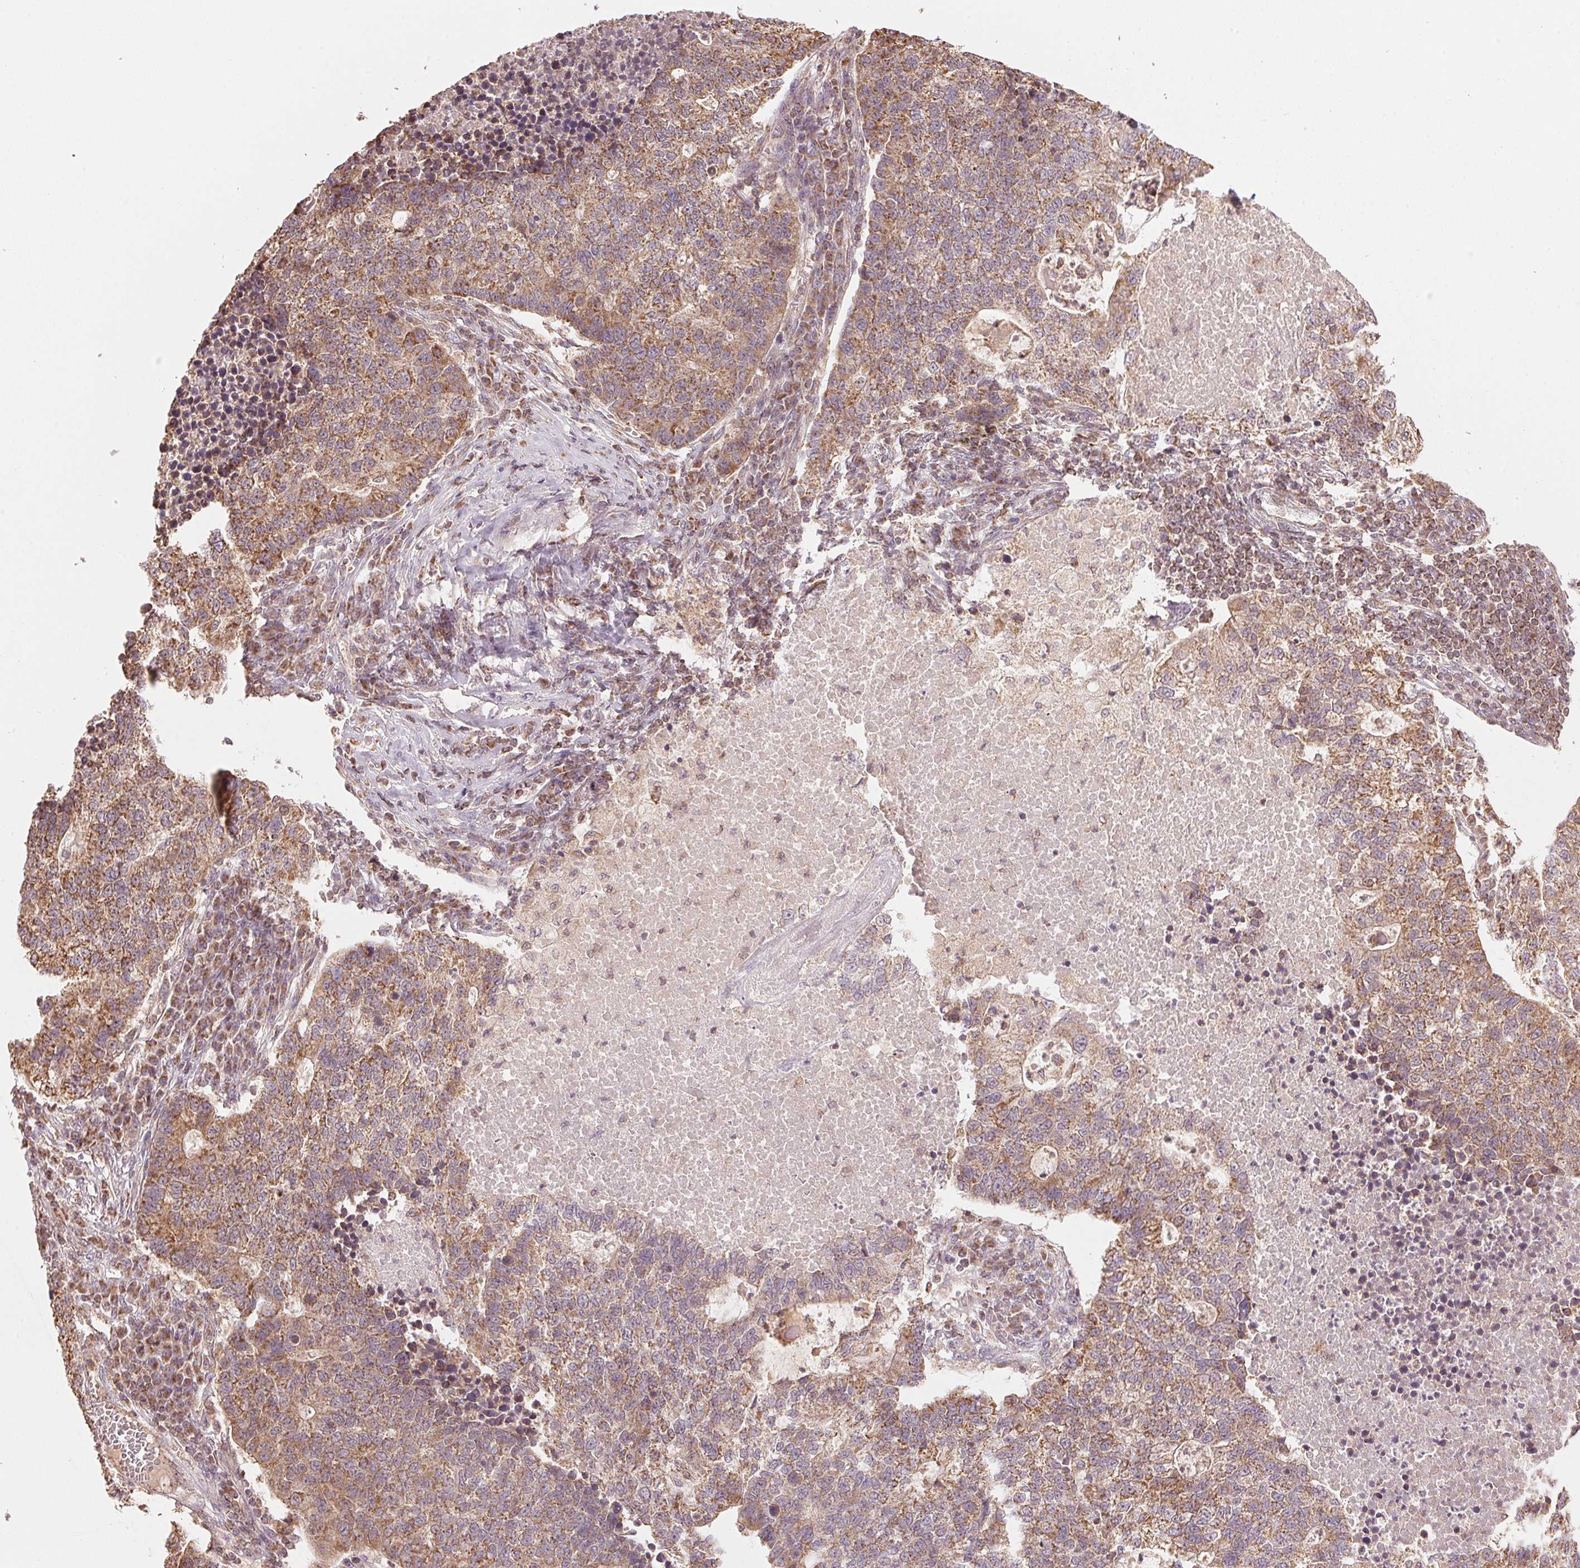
{"staining": {"intensity": "moderate", "quantity": ">75%", "location": "cytoplasmic/membranous"}, "tissue": "lung cancer", "cell_type": "Tumor cells", "image_type": "cancer", "snomed": [{"axis": "morphology", "description": "Adenocarcinoma, NOS"}, {"axis": "topography", "description": "Lung"}], "caption": "This is an image of IHC staining of lung cancer, which shows moderate expression in the cytoplasmic/membranous of tumor cells.", "gene": "ARHGAP6", "patient": {"sex": "male", "age": 57}}